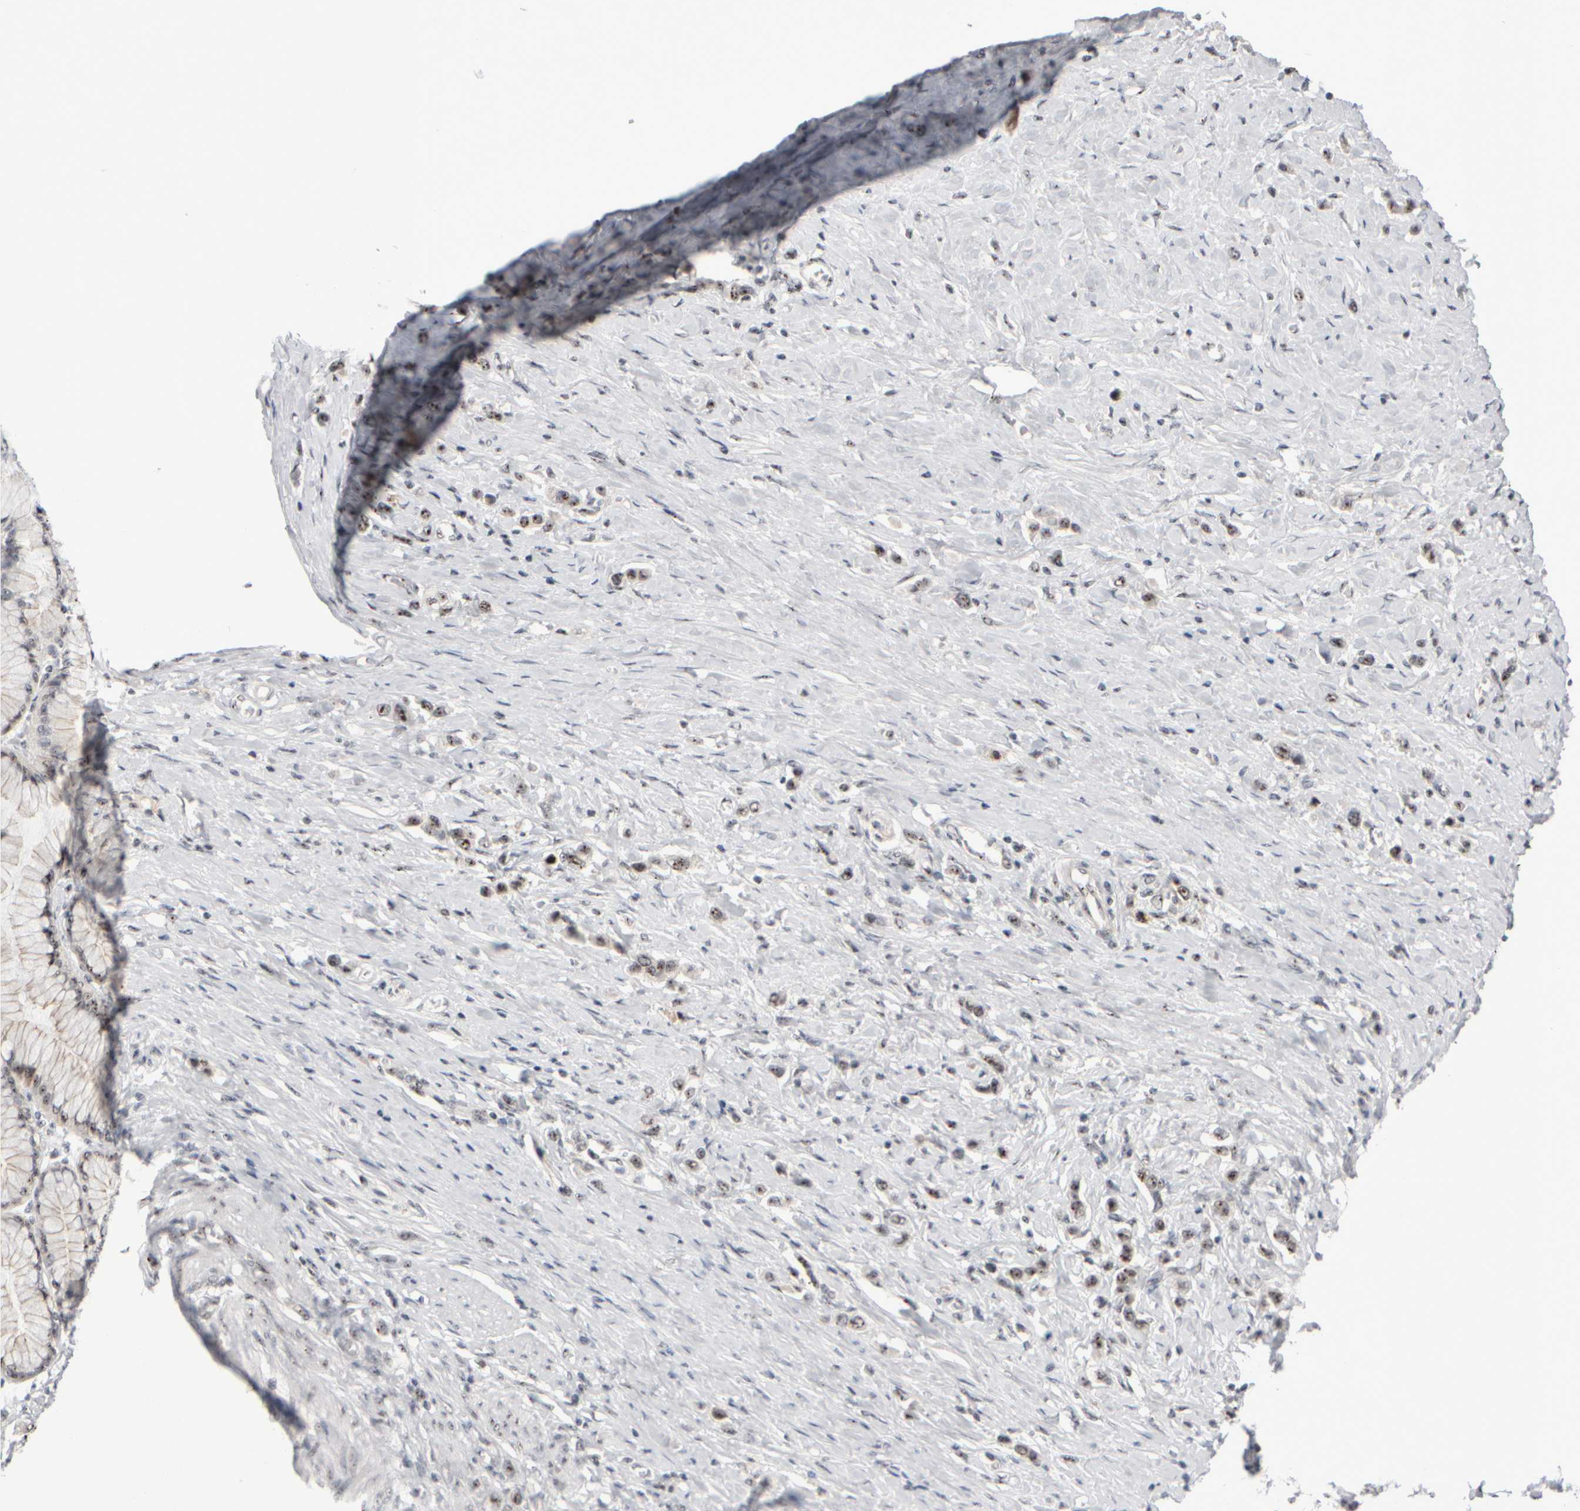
{"staining": {"intensity": "weak", "quantity": ">75%", "location": "nuclear"}, "tissue": "stomach cancer", "cell_type": "Tumor cells", "image_type": "cancer", "snomed": [{"axis": "morphology", "description": "Adenocarcinoma, NOS"}, {"axis": "topography", "description": "Stomach"}], "caption": "Brown immunohistochemical staining in human stomach cancer displays weak nuclear staining in approximately >75% of tumor cells. (DAB (3,3'-diaminobenzidine) IHC, brown staining for protein, blue staining for nuclei).", "gene": "SURF6", "patient": {"sex": "female", "age": 65}}